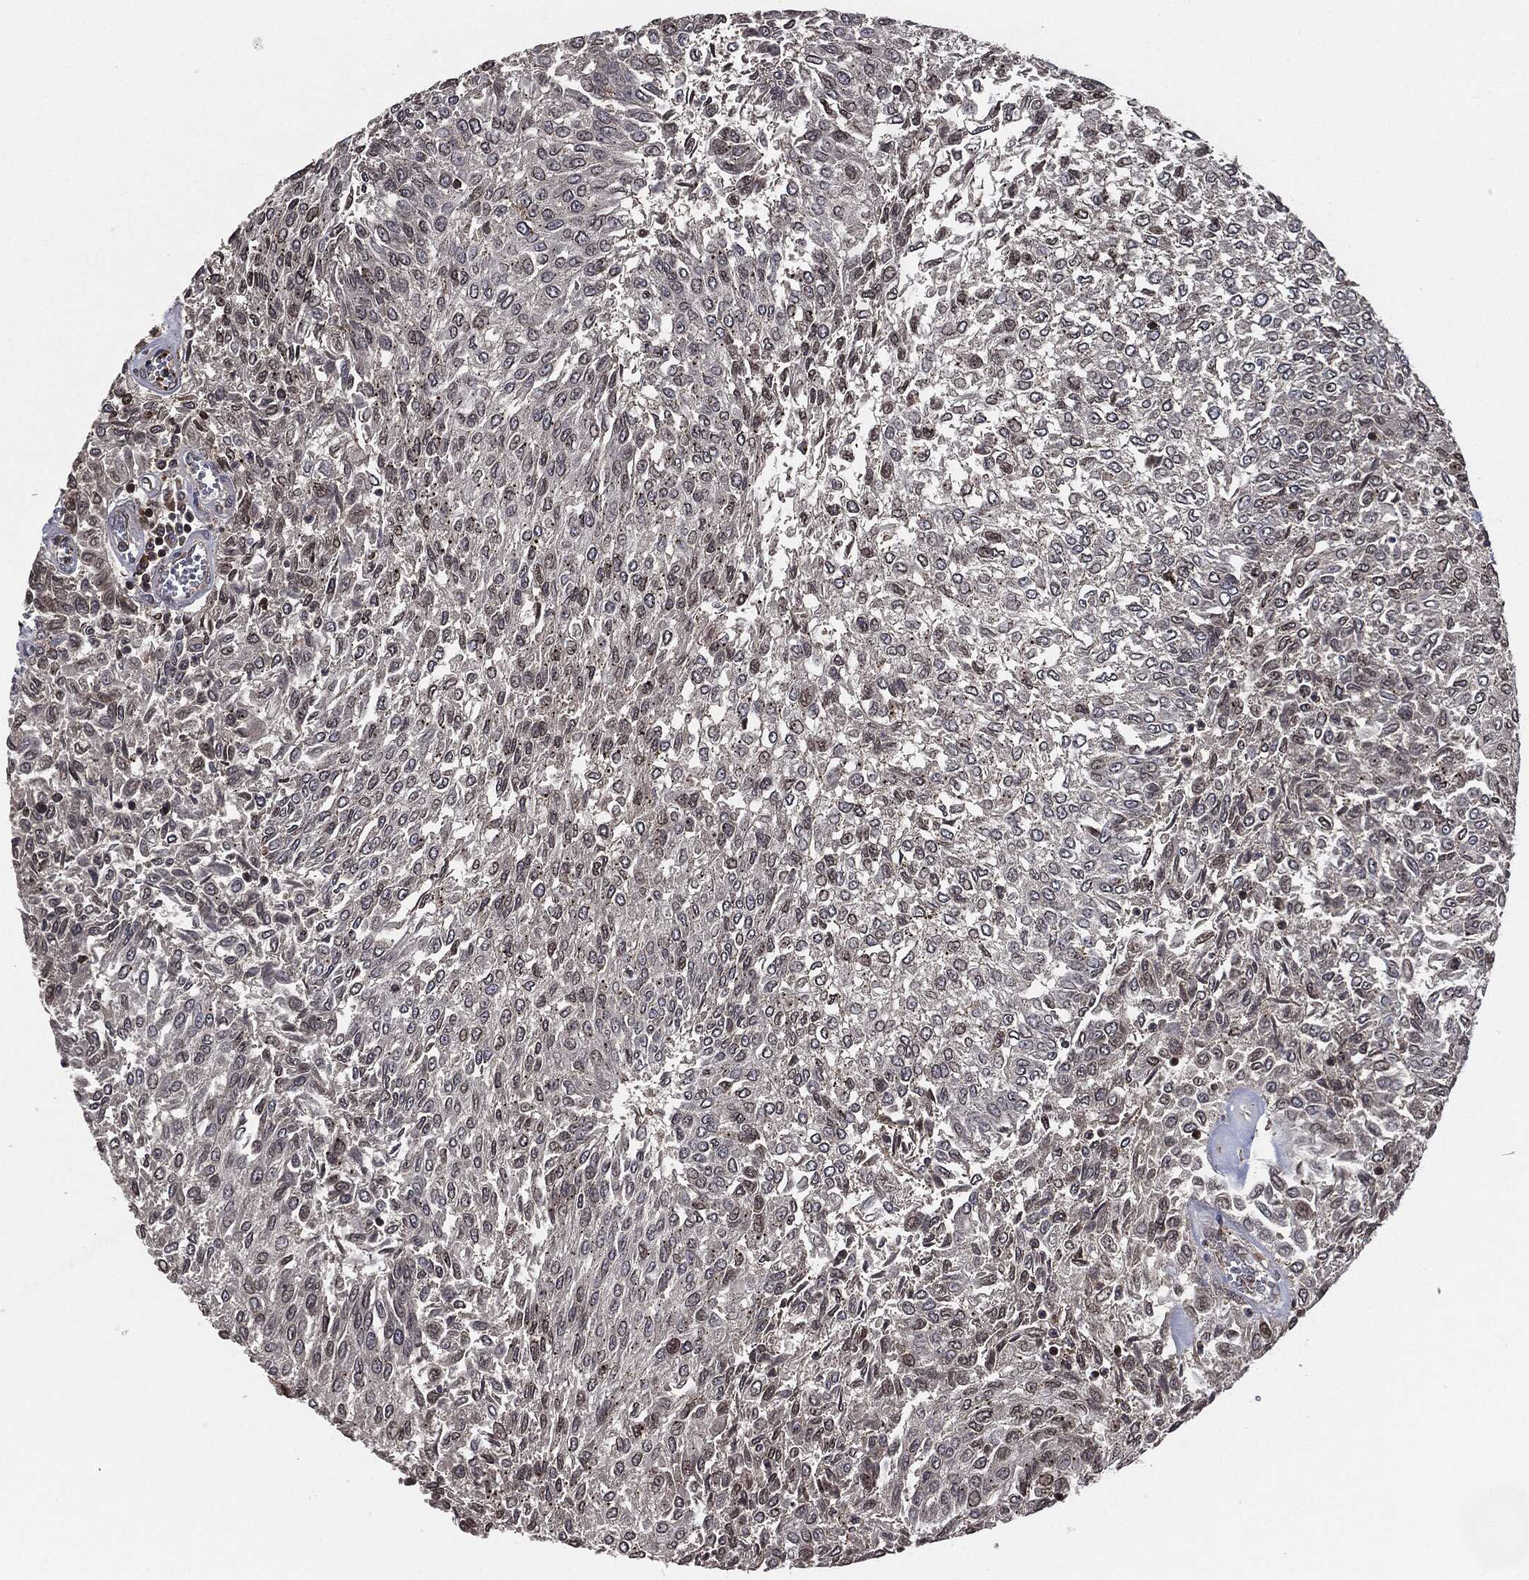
{"staining": {"intensity": "negative", "quantity": "none", "location": "none"}, "tissue": "urothelial cancer", "cell_type": "Tumor cells", "image_type": "cancer", "snomed": [{"axis": "morphology", "description": "Urothelial carcinoma, Low grade"}, {"axis": "topography", "description": "Urinary bladder"}], "caption": "Human urothelial carcinoma (low-grade) stained for a protein using IHC displays no expression in tumor cells.", "gene": "UBR1", "patient": {"sex": "male", "age": 78}}